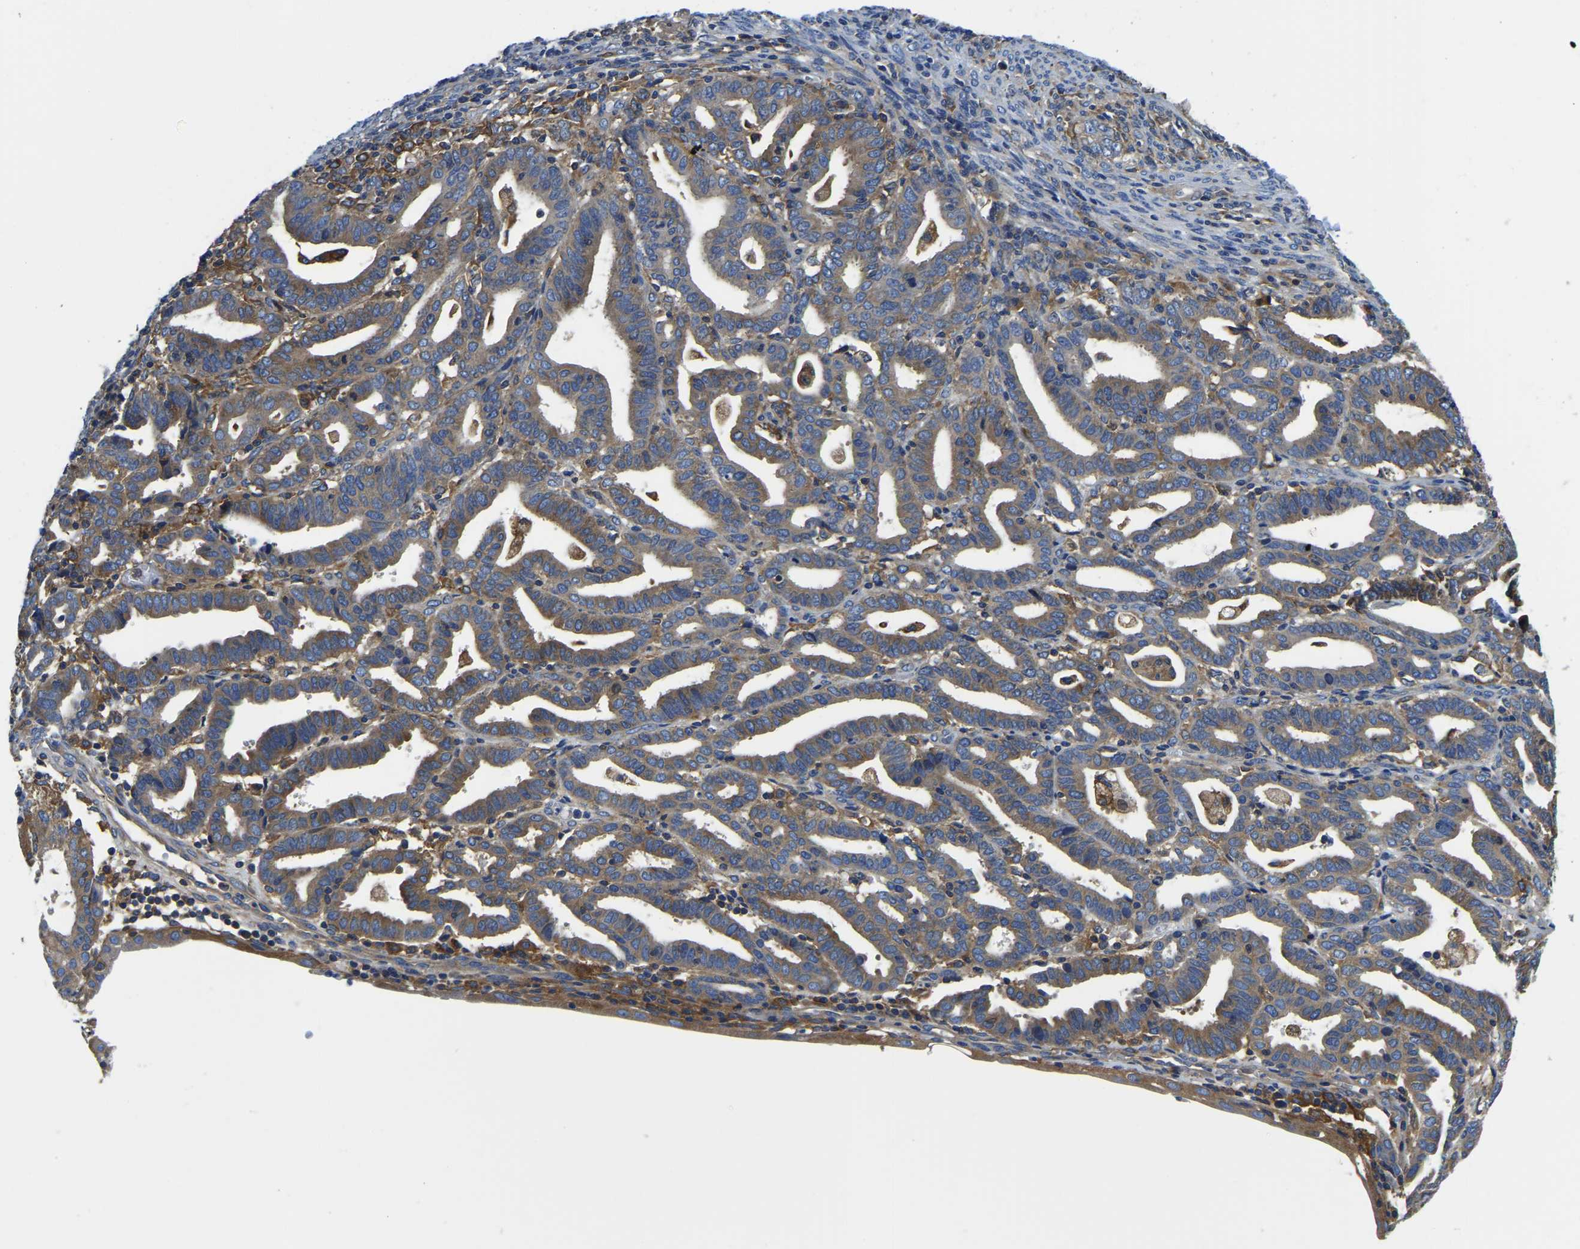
{"staining": {"intensity": "moderate", "quantity": ">75%", "location": "cytoplasmic/membranous"}, "tissue": "endometrial cancer", "cell_type": "Tumor cells", "image_type": "cancer", "snomed": [{"axis": "morphology", "description": "Adenocarcinoma, NOS"}, {"axis": "topography", "description": "Uterus"}], "caption": "Human endometrial adenocarcinoma stained with a brown dye reveals moderate cytoplasmic/membranous positive staining in about >75% of tumor cells.", "gene": "STAT2", "patient": {"sex": "female", "age": 83}}